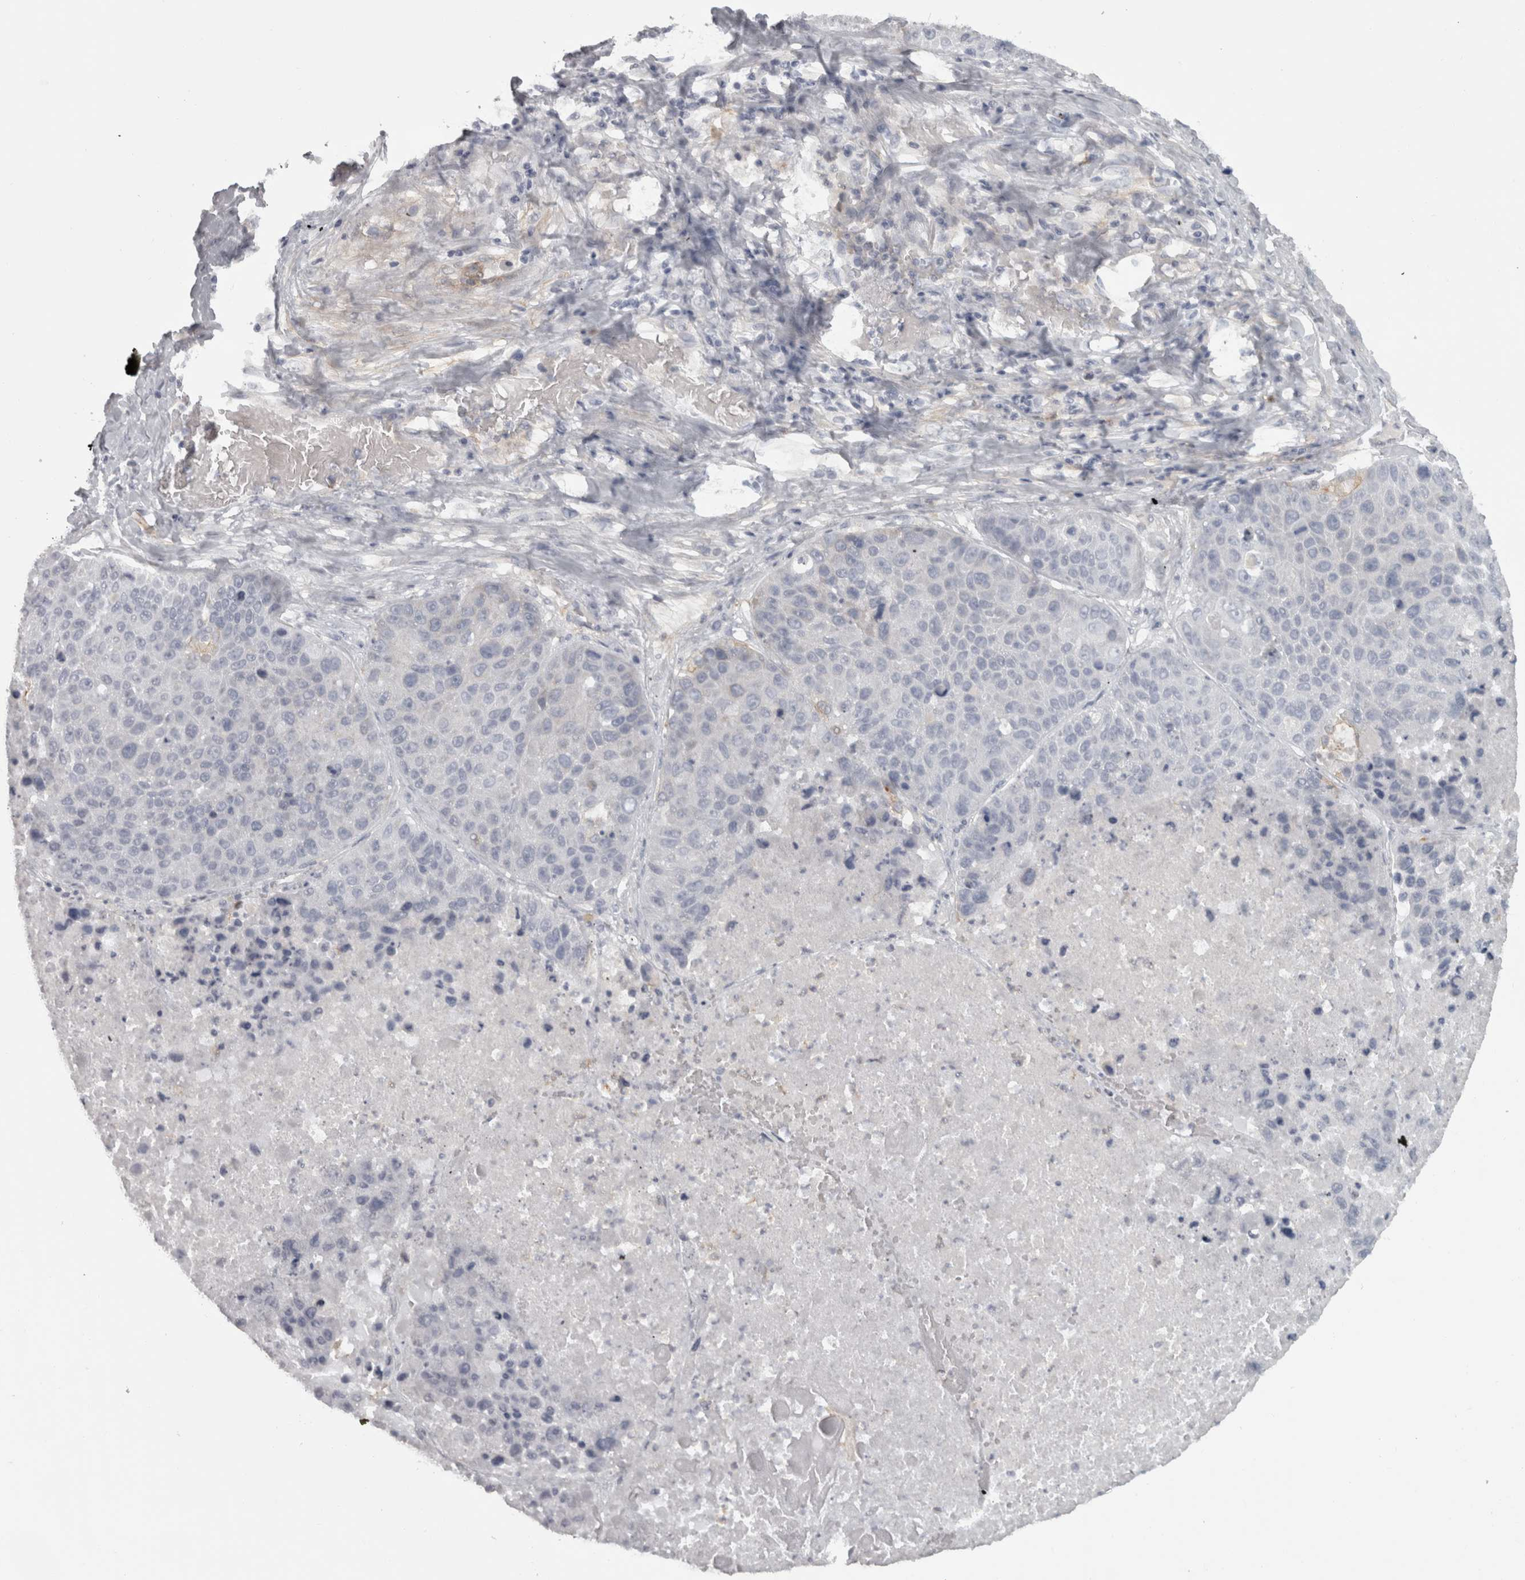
{"staining": {"intensity": "negative", "quantity": "none", "location": "none"}, "tissue": "lung cancer", "cell_type": "Tumor cells", "image_type": "cancer", "snomed": [{"axis": "morphology", "description": "Squamous cell carcinoma, NOS"}, {"axis": "topography", "description": "Lung"}], "caption": "The IHC micrograph has no significant staining in tumor cells of lung cancer (squamous cell carcinoma) tissue.", "gene": "PPP1R12B", "patient": {"sex": "male", "age": 61}}